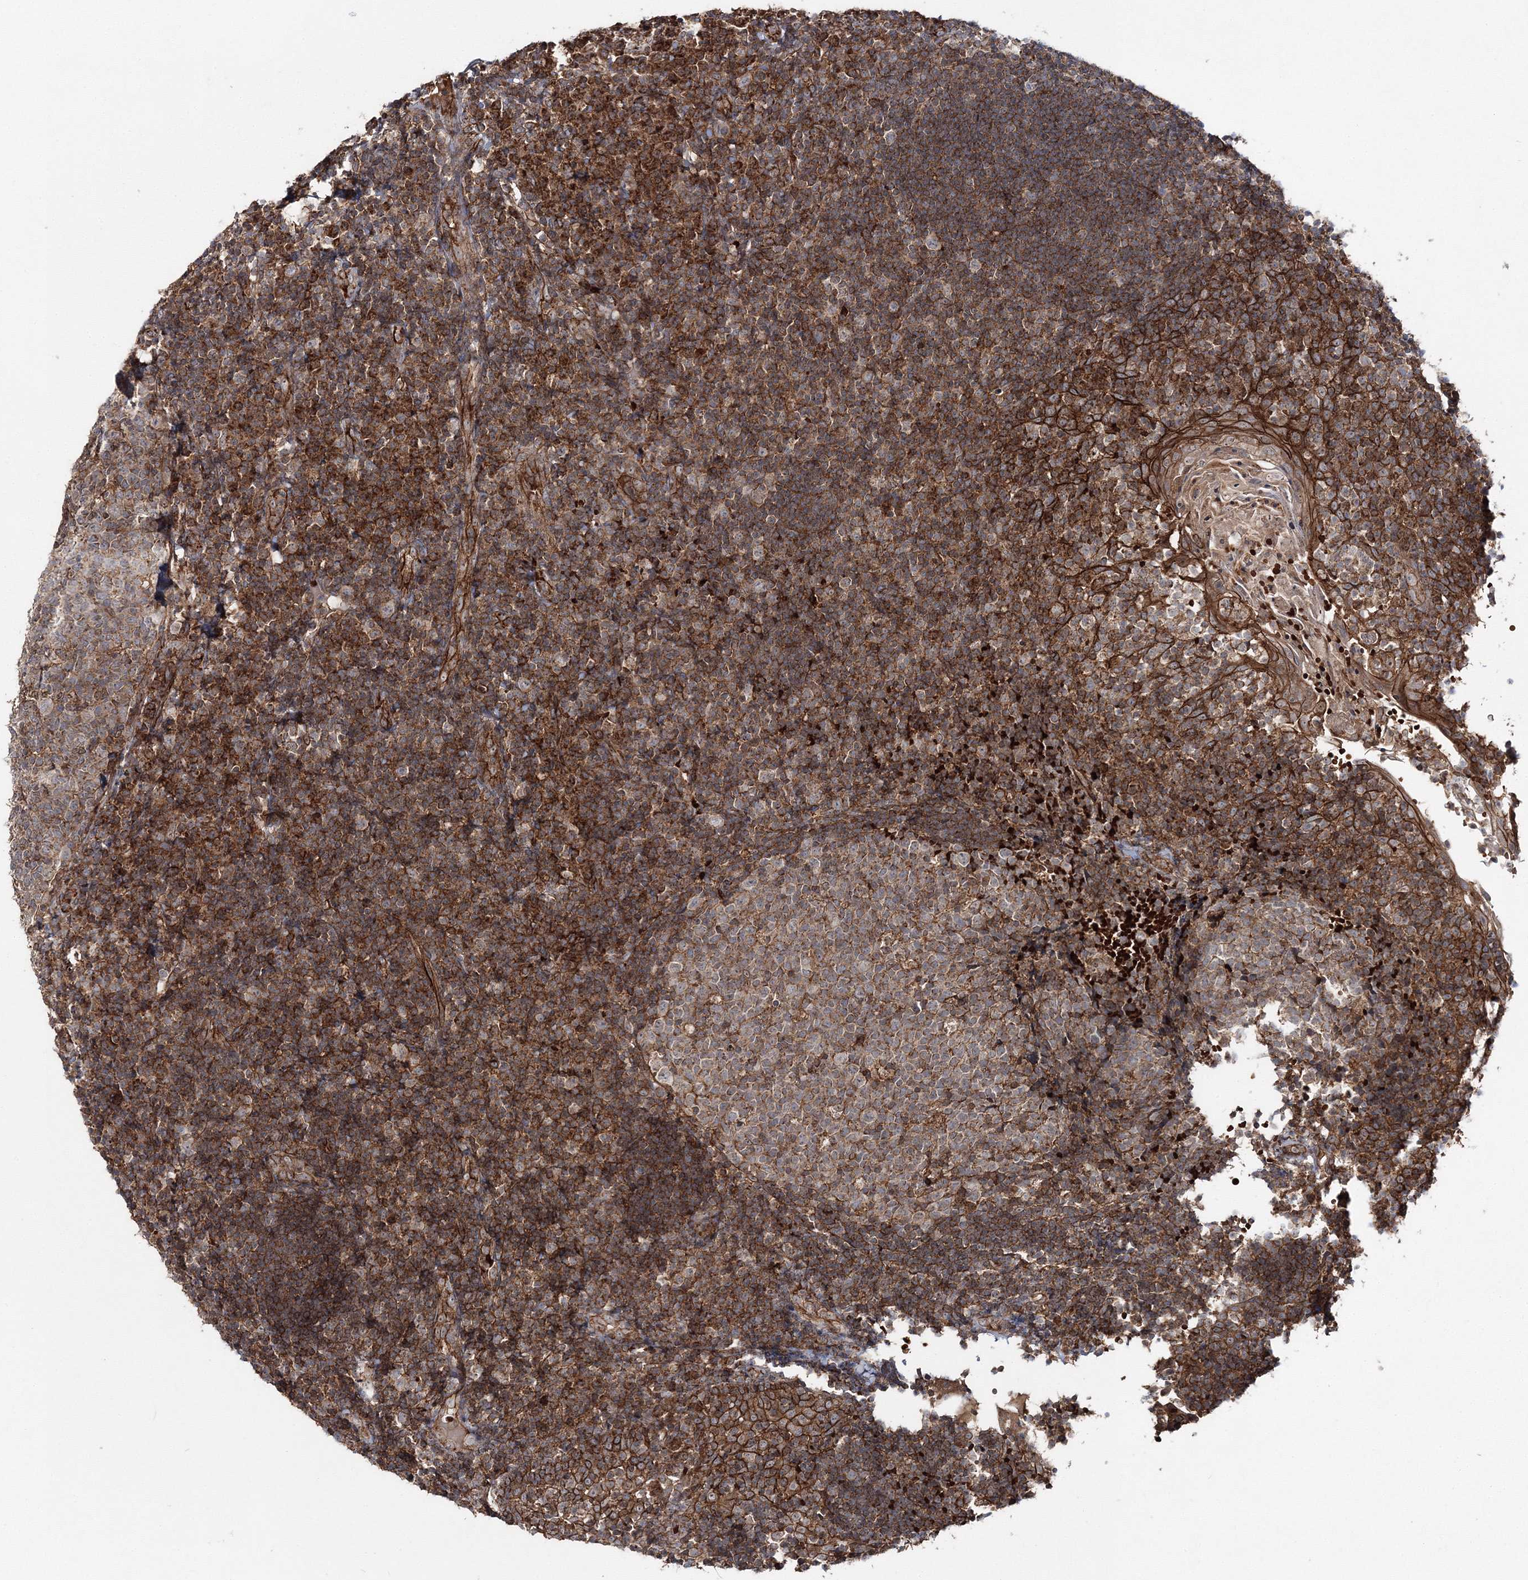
{"staining": {"intensity": "weak", "quantity": ">75%", "location": "cytoplasmic/membranous"}, "tissue": "tonsil", "cell_type": "Germinal center cells", "image_type": "normal", "snomed": [{"axis": "morphology", "description": "Normal tissue, NOS"}, {"axis": "topography", "description": "Tonsil"}], "caption": "An image of tonsil stained for a protein demonstrates weak cytoplasmic/membranous brown staining in germinal center cells. (Brightfield microscopy of DAB IHC at high magnification).", "gene": "PCBD2", "patient": {"sex": "female", "age": 40}}